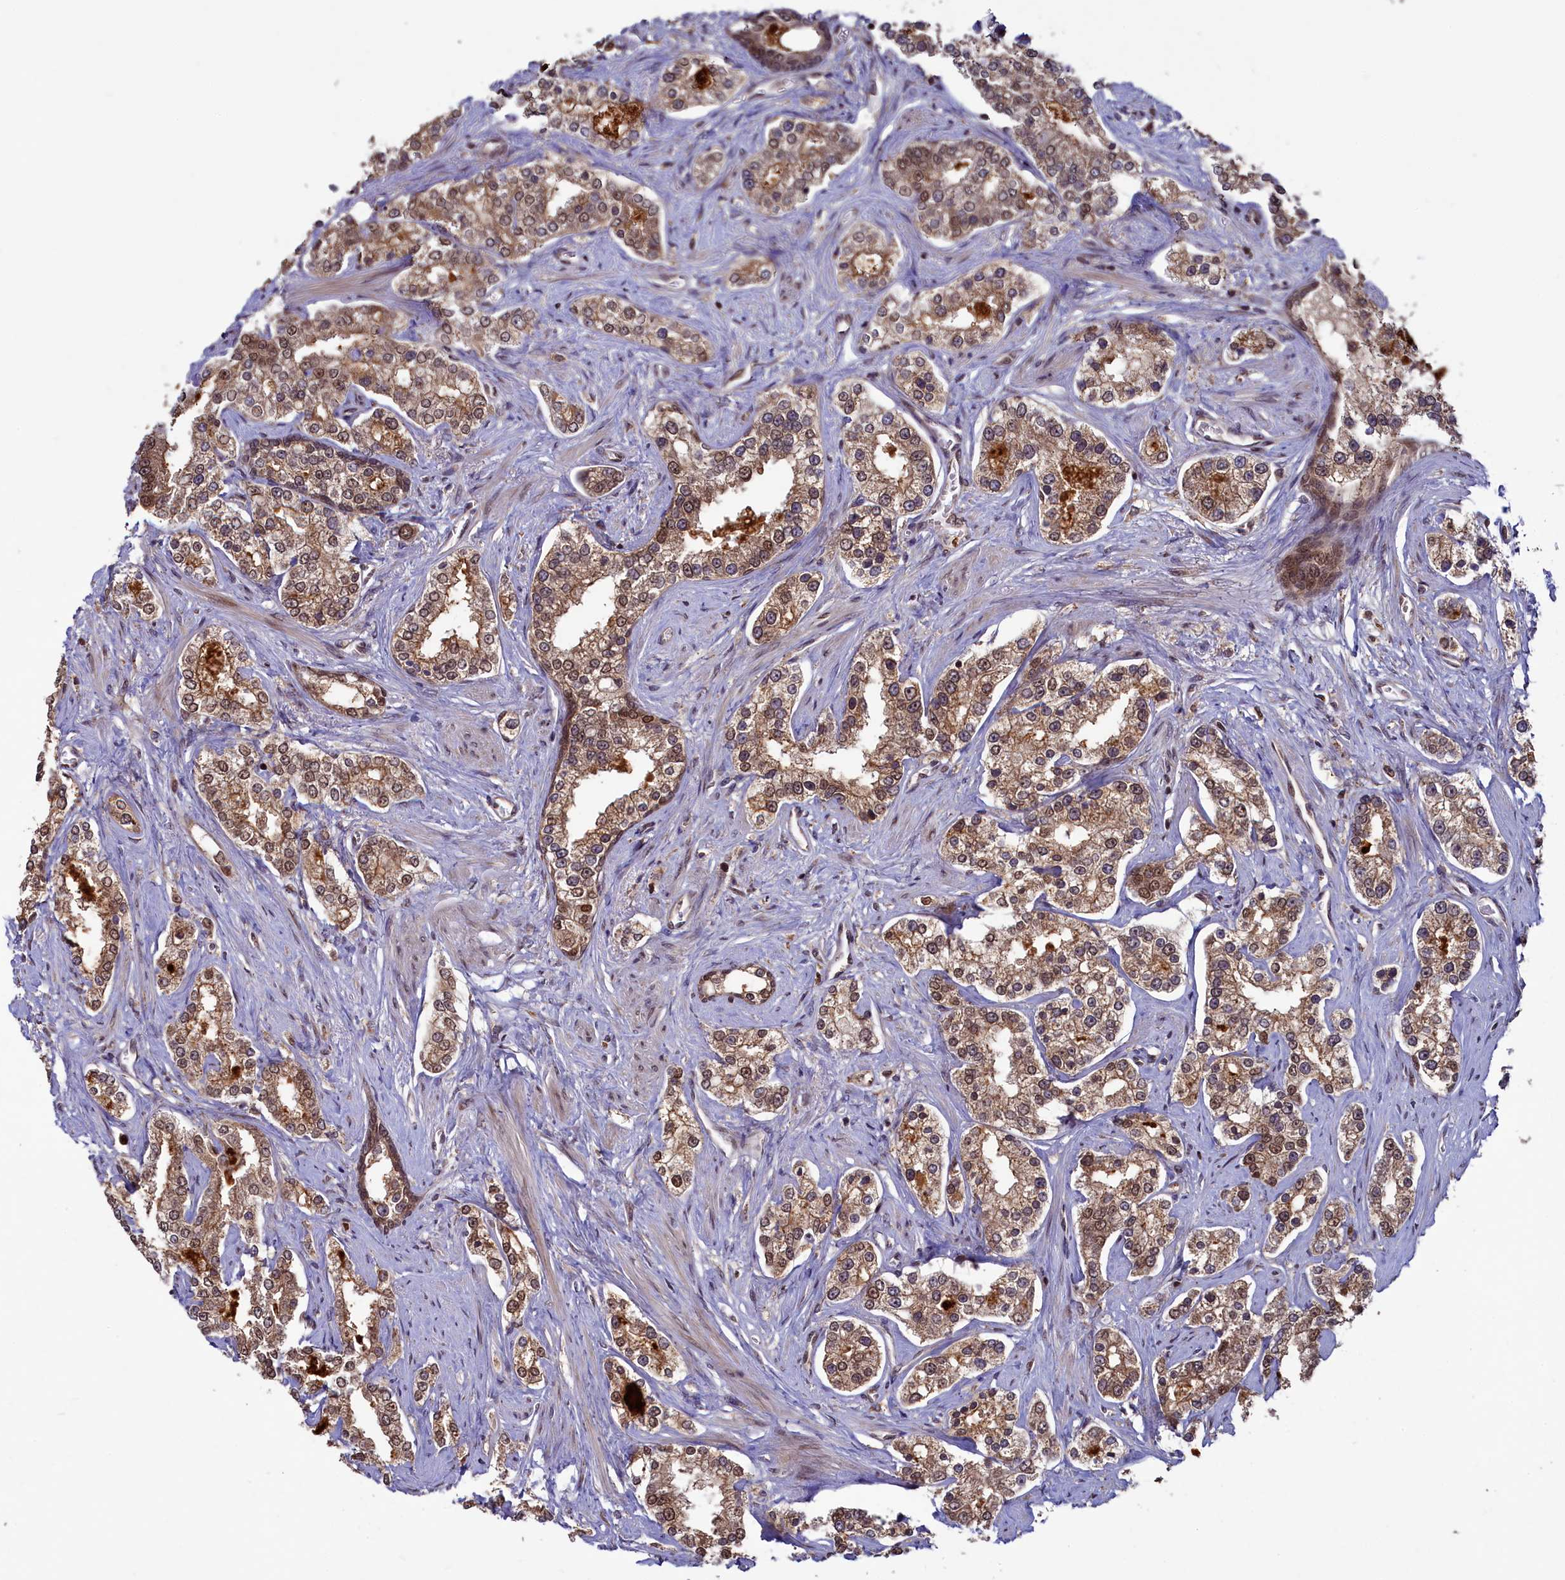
{"staining": {"intensity": "moderate", "quantity": ">75%", "location": "cytoplasmic/membranous,nuclear"}, "tissue": "prostate cancer", "cell_type": "Tumor cells", "image_type": "cancer", "snomed": [{"axis": "morphology", "description": "Normal tissue, NOS"}, {"axis": "morphology", "description": "Adenocarcinoma, High grade"}, {"axis": "topography", "description": "Prostate"}], "caption": "Immunohistochemical staining of adenocarcinoma (high-grade) (prostate) demonstrates medium levels of moderate cytoplasmic/membranous and nuclear expression in approximately >75% of tumor cells.", "gene": "NAE1", "patient": {"sex": "male", "age": 83}}